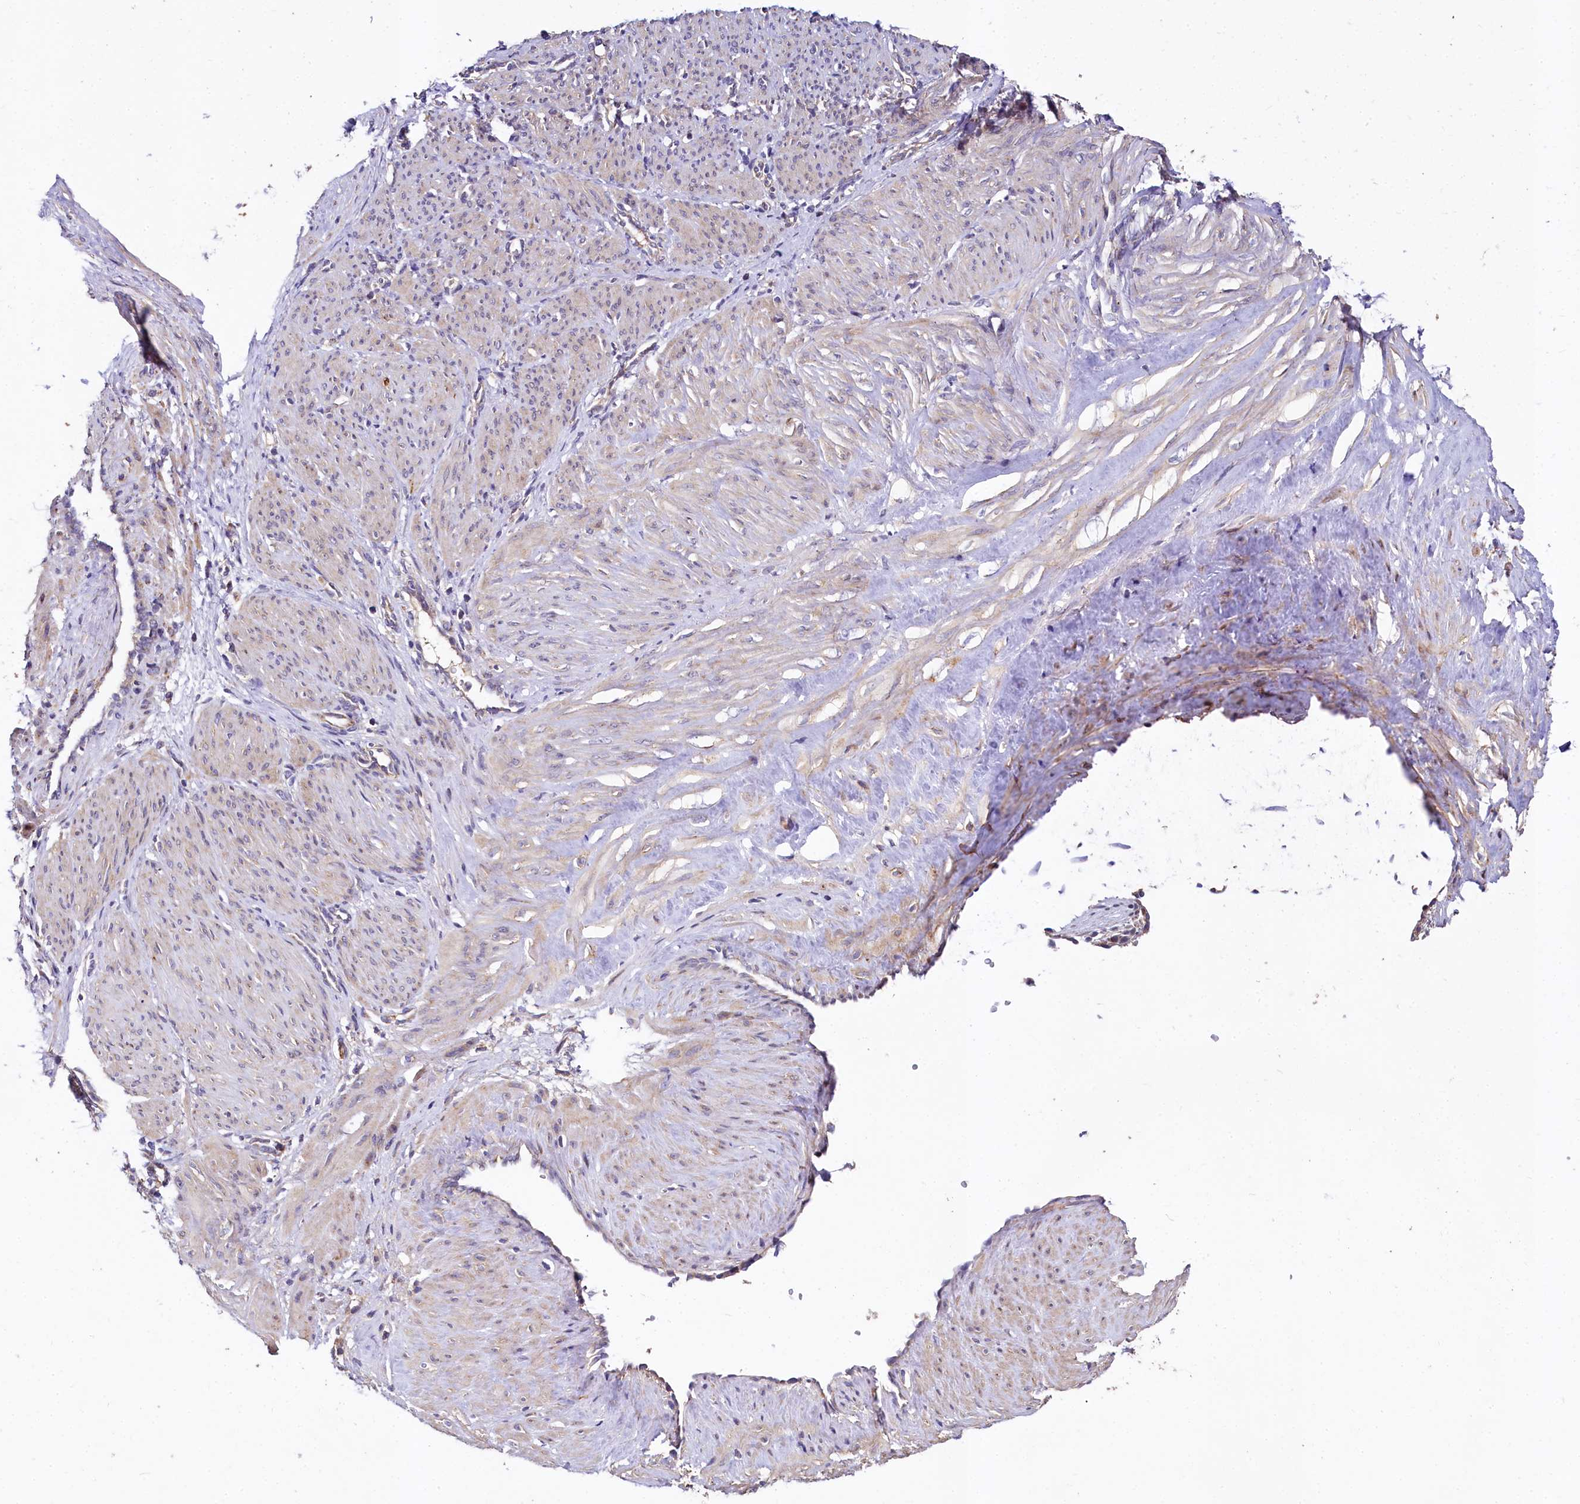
{"staining": {"intensity": "negative", "quantity": "none", "location": "none"}, "tissue": "smooth muscle", "cell_type": "Smooth muscle cells", "image_type": "normal", "snomed": [{"axis": "morphology", "description": "Normal tissue, NOS"}, {"axis": "topography", "description": "Endometrium"}], "caption": "The histopathology image reveals no staining of smooth muscle cells in benign smooth muscle. (DAB IHC with hematoxylin counter stain).", "gene": "SPRYD3", "patient": {"sex": "female", "age": 33}}